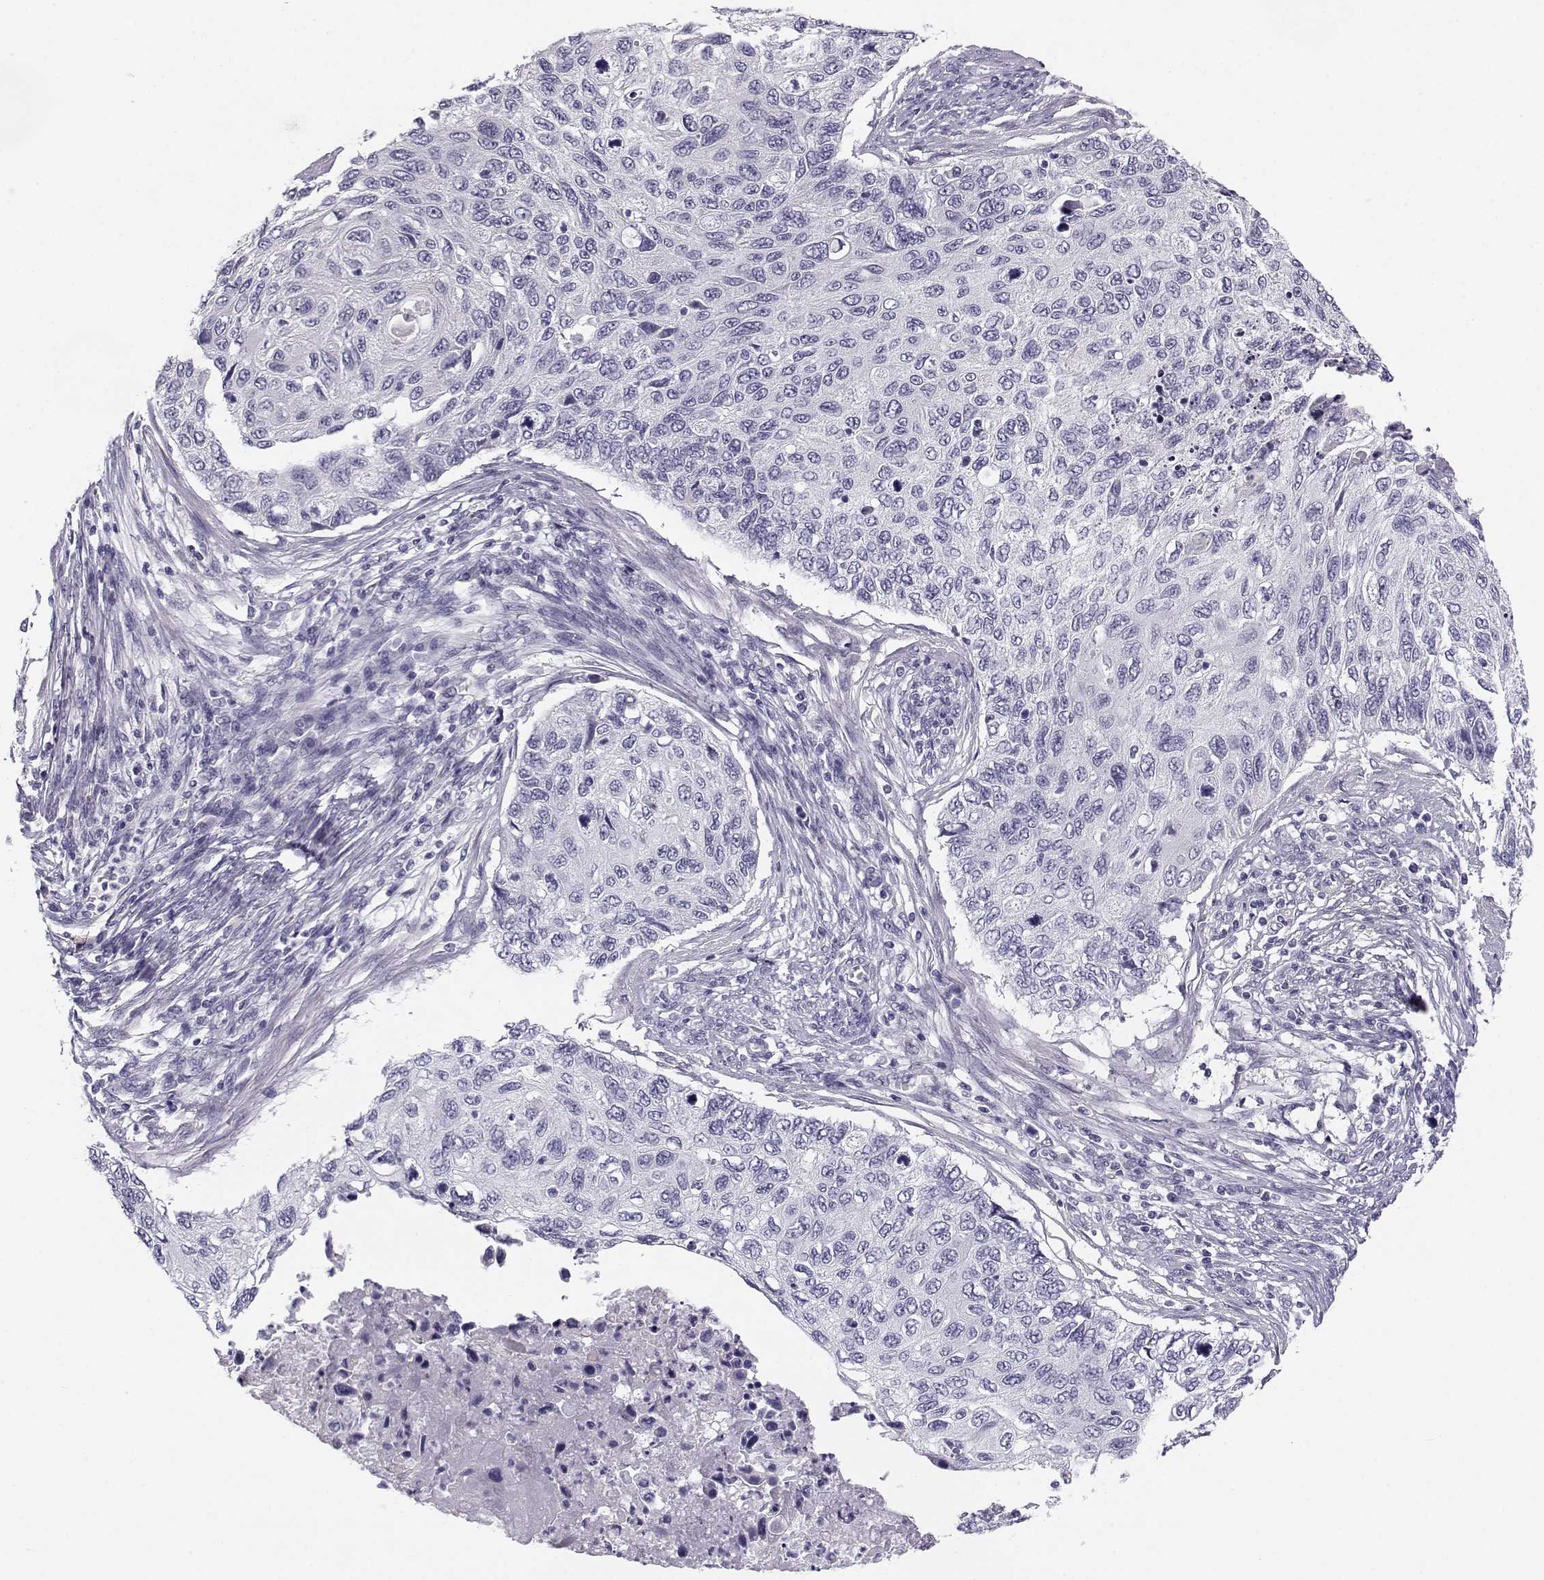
{"staining": {"intensity": "negative", "quantity": "none", "location": "none"}, "tissue": "cervical cancer", "cell_type": "Tumor cells", "image_type": "cancer", "snomed": [{"axis": "morphology", "description": "Squamous cell carcinoma, NOS"}, {"axis": "topography", "description": "Cervix"}], "caption": "Histopathology image shows no protein positivity in tumor cells of squamous cell carcinoma (cervical) tissue.", "gene": "KCNMB4", "patient": {"sex": "female", "age": 70}}